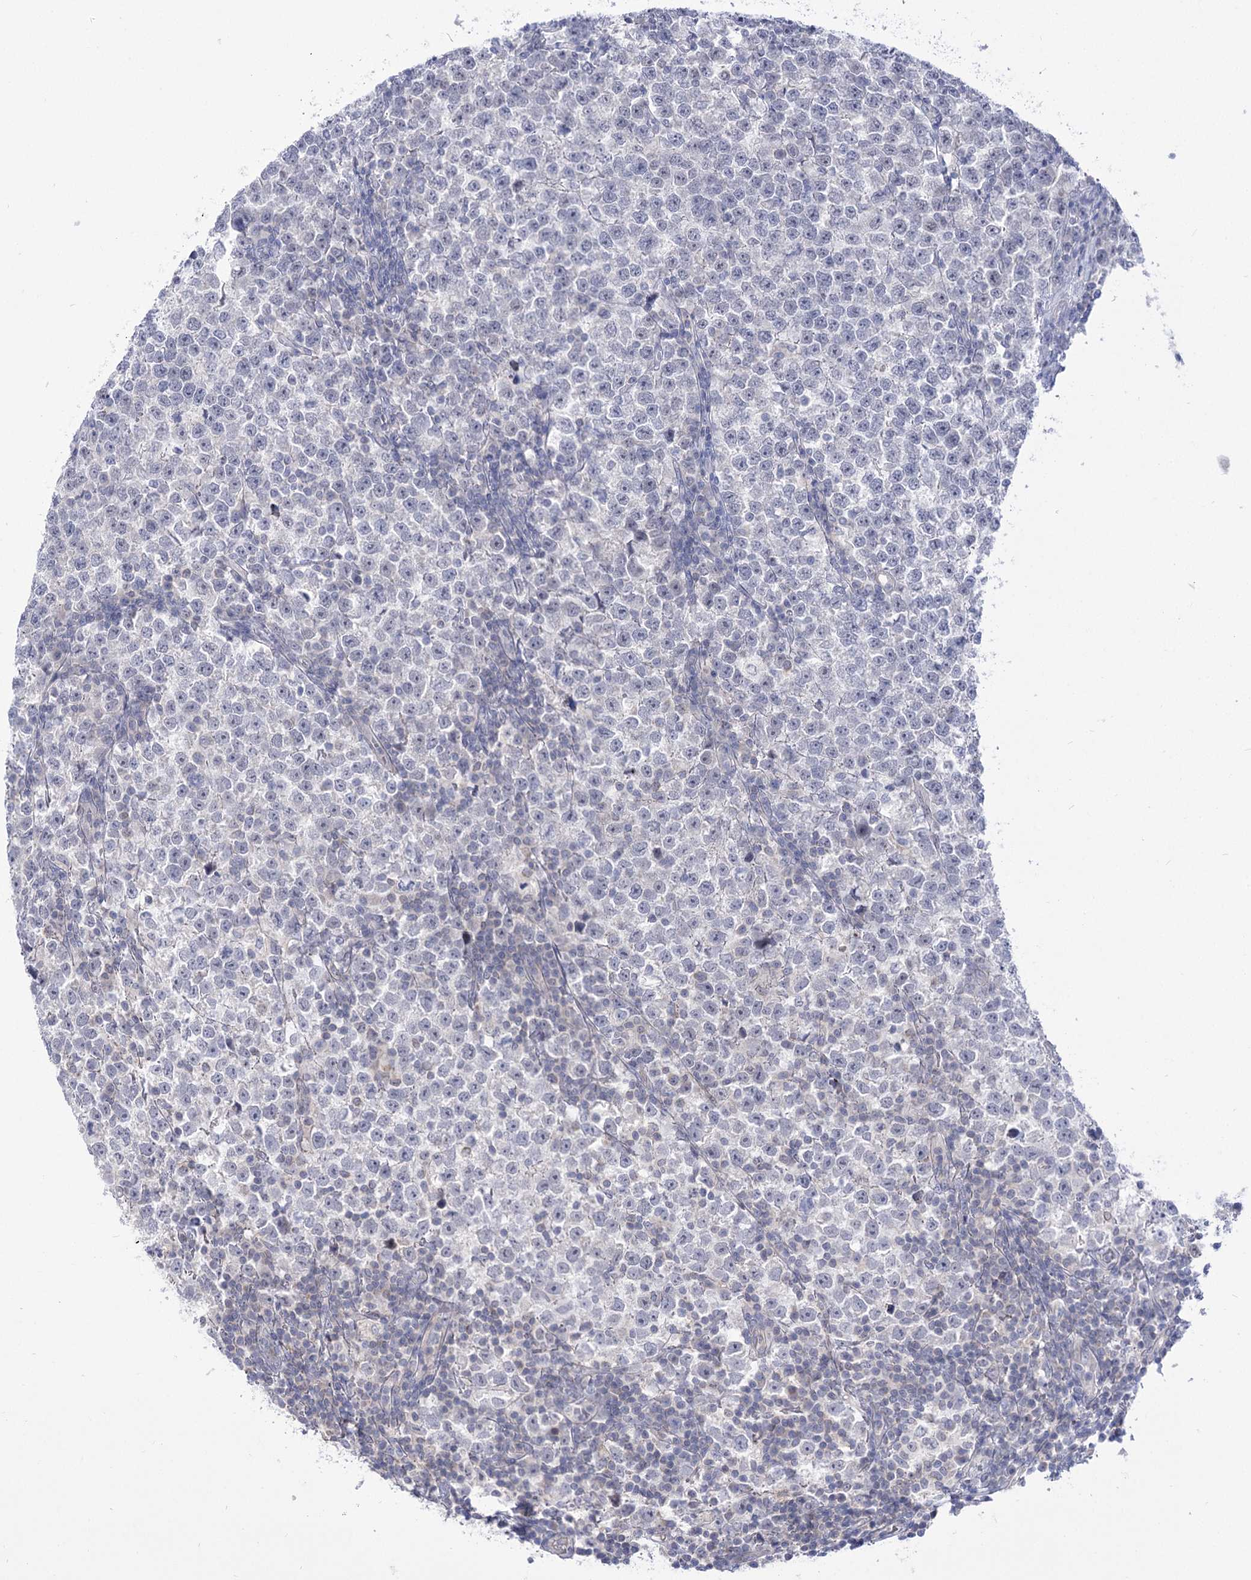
{"staining": {"intensity": "negative", "quantity": "none", "location": "none"}, "tissue": "testis cancer", "cell_type": "Tumor cells", "image_type": "cancer", "snomed": [{"axis": "morphology", "description": "Normal tissue, NOS"}, {"axis": "morphology", "description": "Seminoma, NOS"}, {"axis": "topography", "description": "Testis"}], "caption": "Testis cancer was stained to show a protein in brown. There is no significant positivity in tumor cells. (Stains: DAB IHC with hematoxylin counter stain, Microscopy: brightfield microscopy at high magnification).", "gene": "HELT", "patient": {"sex": "male", "age": 43}}